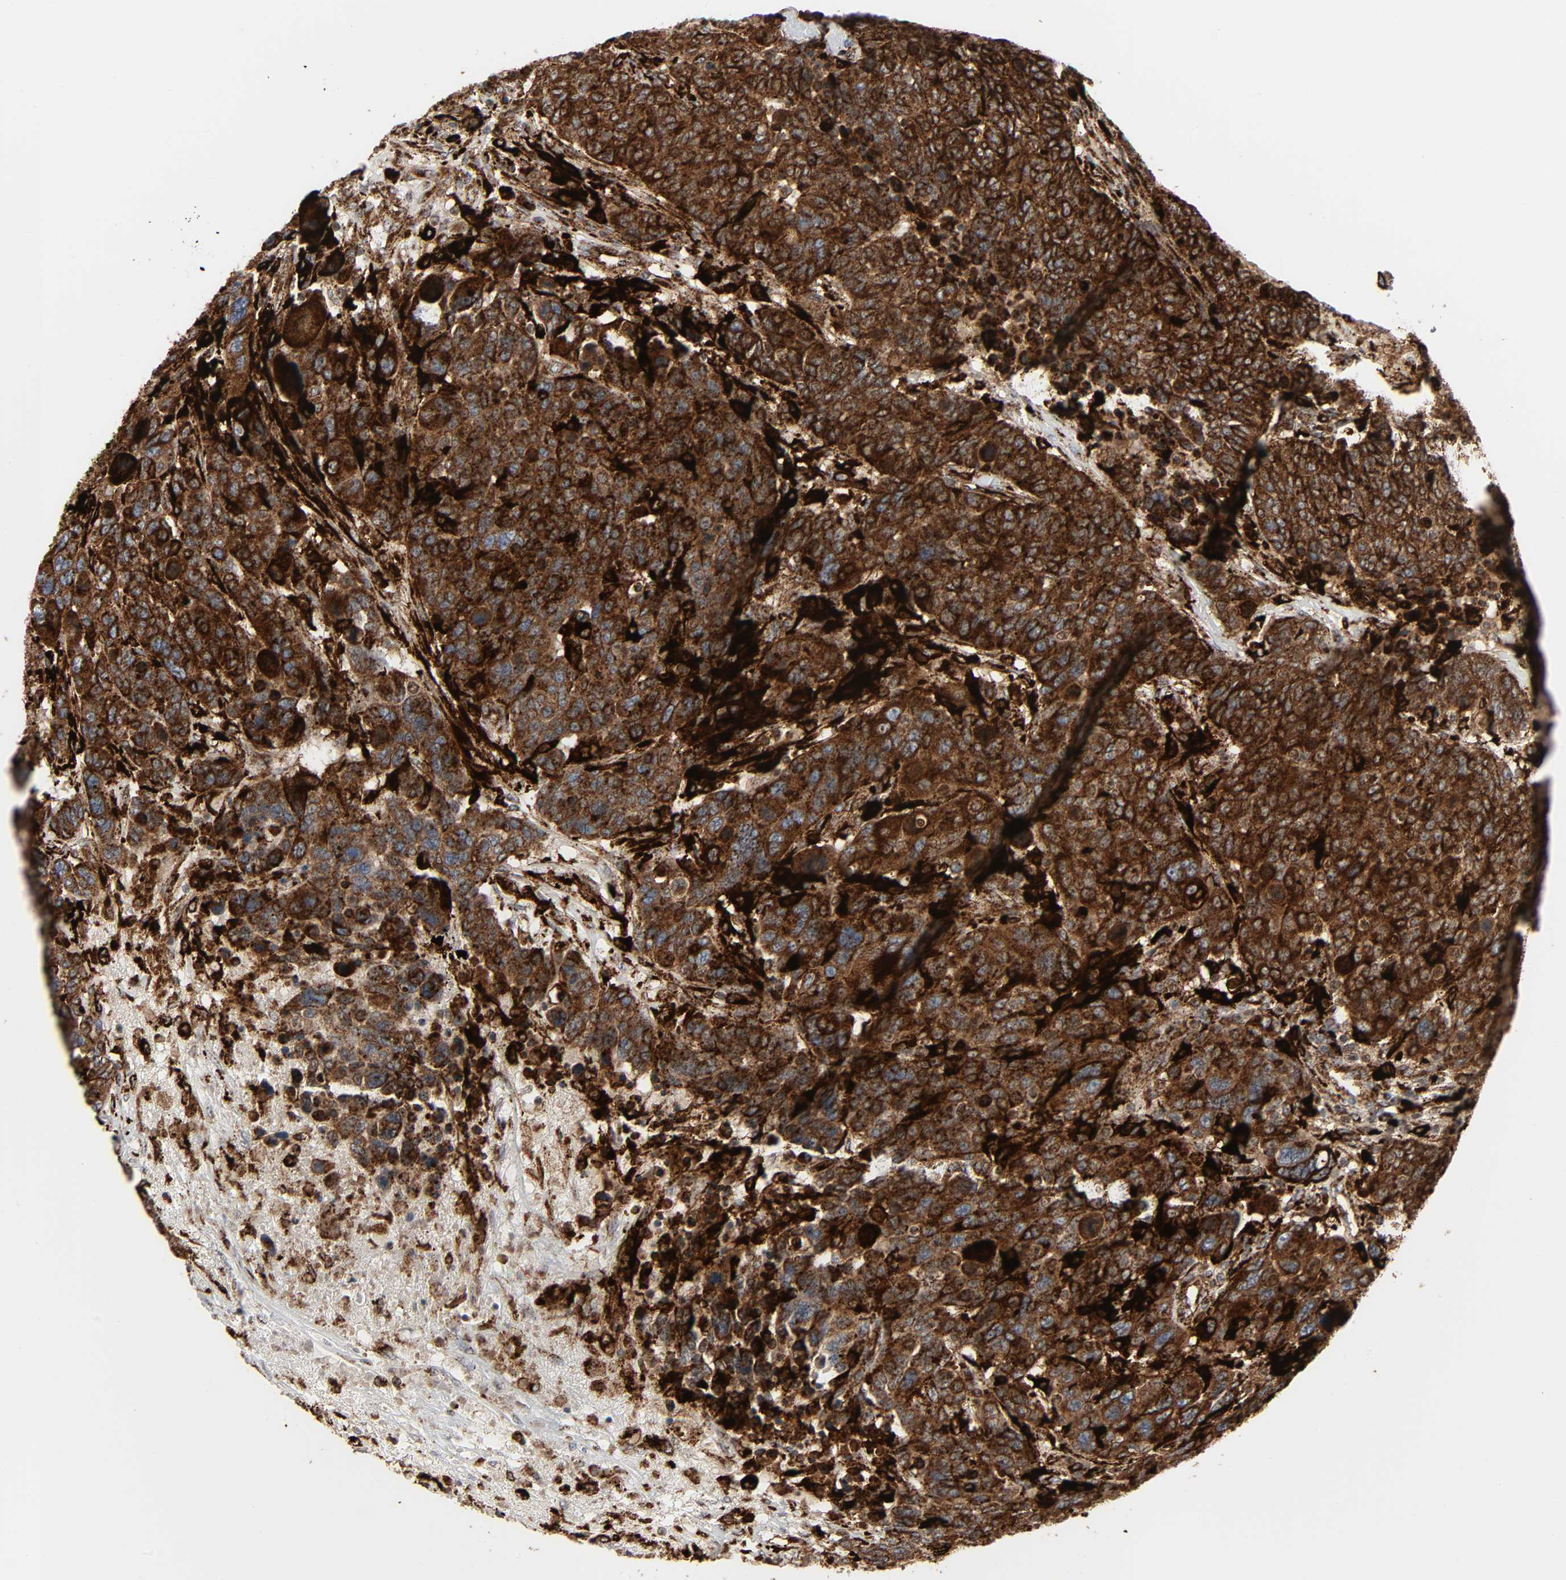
{"staining": {"intensity": "strong", "quantity": ">75%", "location": "cytoplasmic/membranous"}, "tissue": "breast cancer", "cell_type": "Tumor cells", "image_type": "cancer", "snomed": [{"axis": "morphology", "description": "Duct carcinoma"}, {"axis": "topography", "description": "Breast"}], "caption": "About >75% of tumor cells in human breast cancer (intraductal carcinoma) demonstrate strong cytoplasmic/membranous protein staining as visualized by brown immunohistochemical staining.", "gene": "PSAP", "patient": {"sex": "female", "age": 37}}